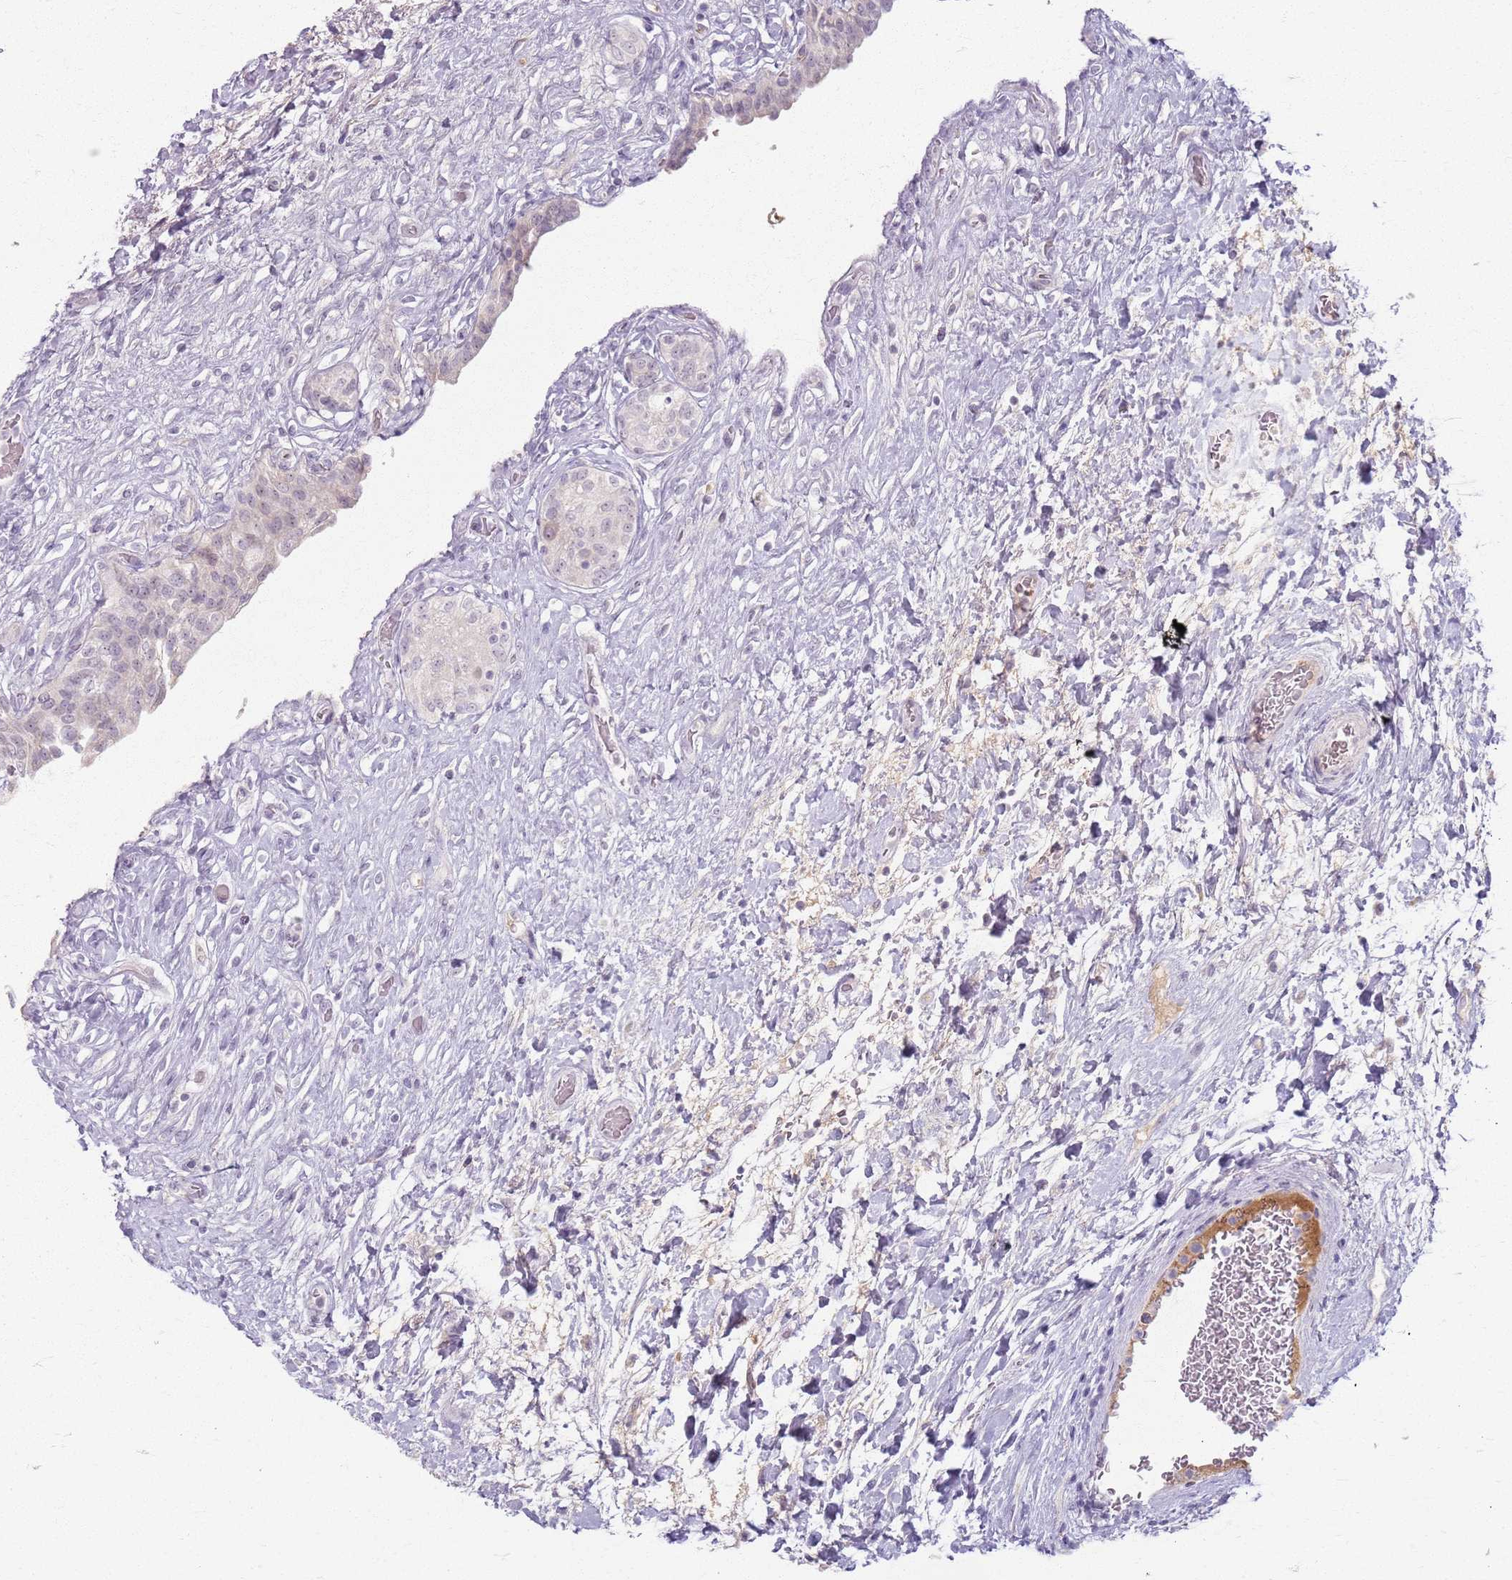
{"staining": {"intensity": "weak", "quantity": "25%-75%", "location": "nuclear"}, "tissue": "urinary bladder", "cell_type": "Urothelial cells", "image_type": "normal", "snomed": [{"axis": "morphology", "description": "Normal tissue, NOS"}, {"axis": "topography", "description": "Urinary bladder"}], "caption": "Human urinary bladder stained with a brown dye shows weak nuclear positive expression in about 25%-75% of urothelial cells.", "gene": "CRIPT", "patient": {"sex": "male", "age": 74}}